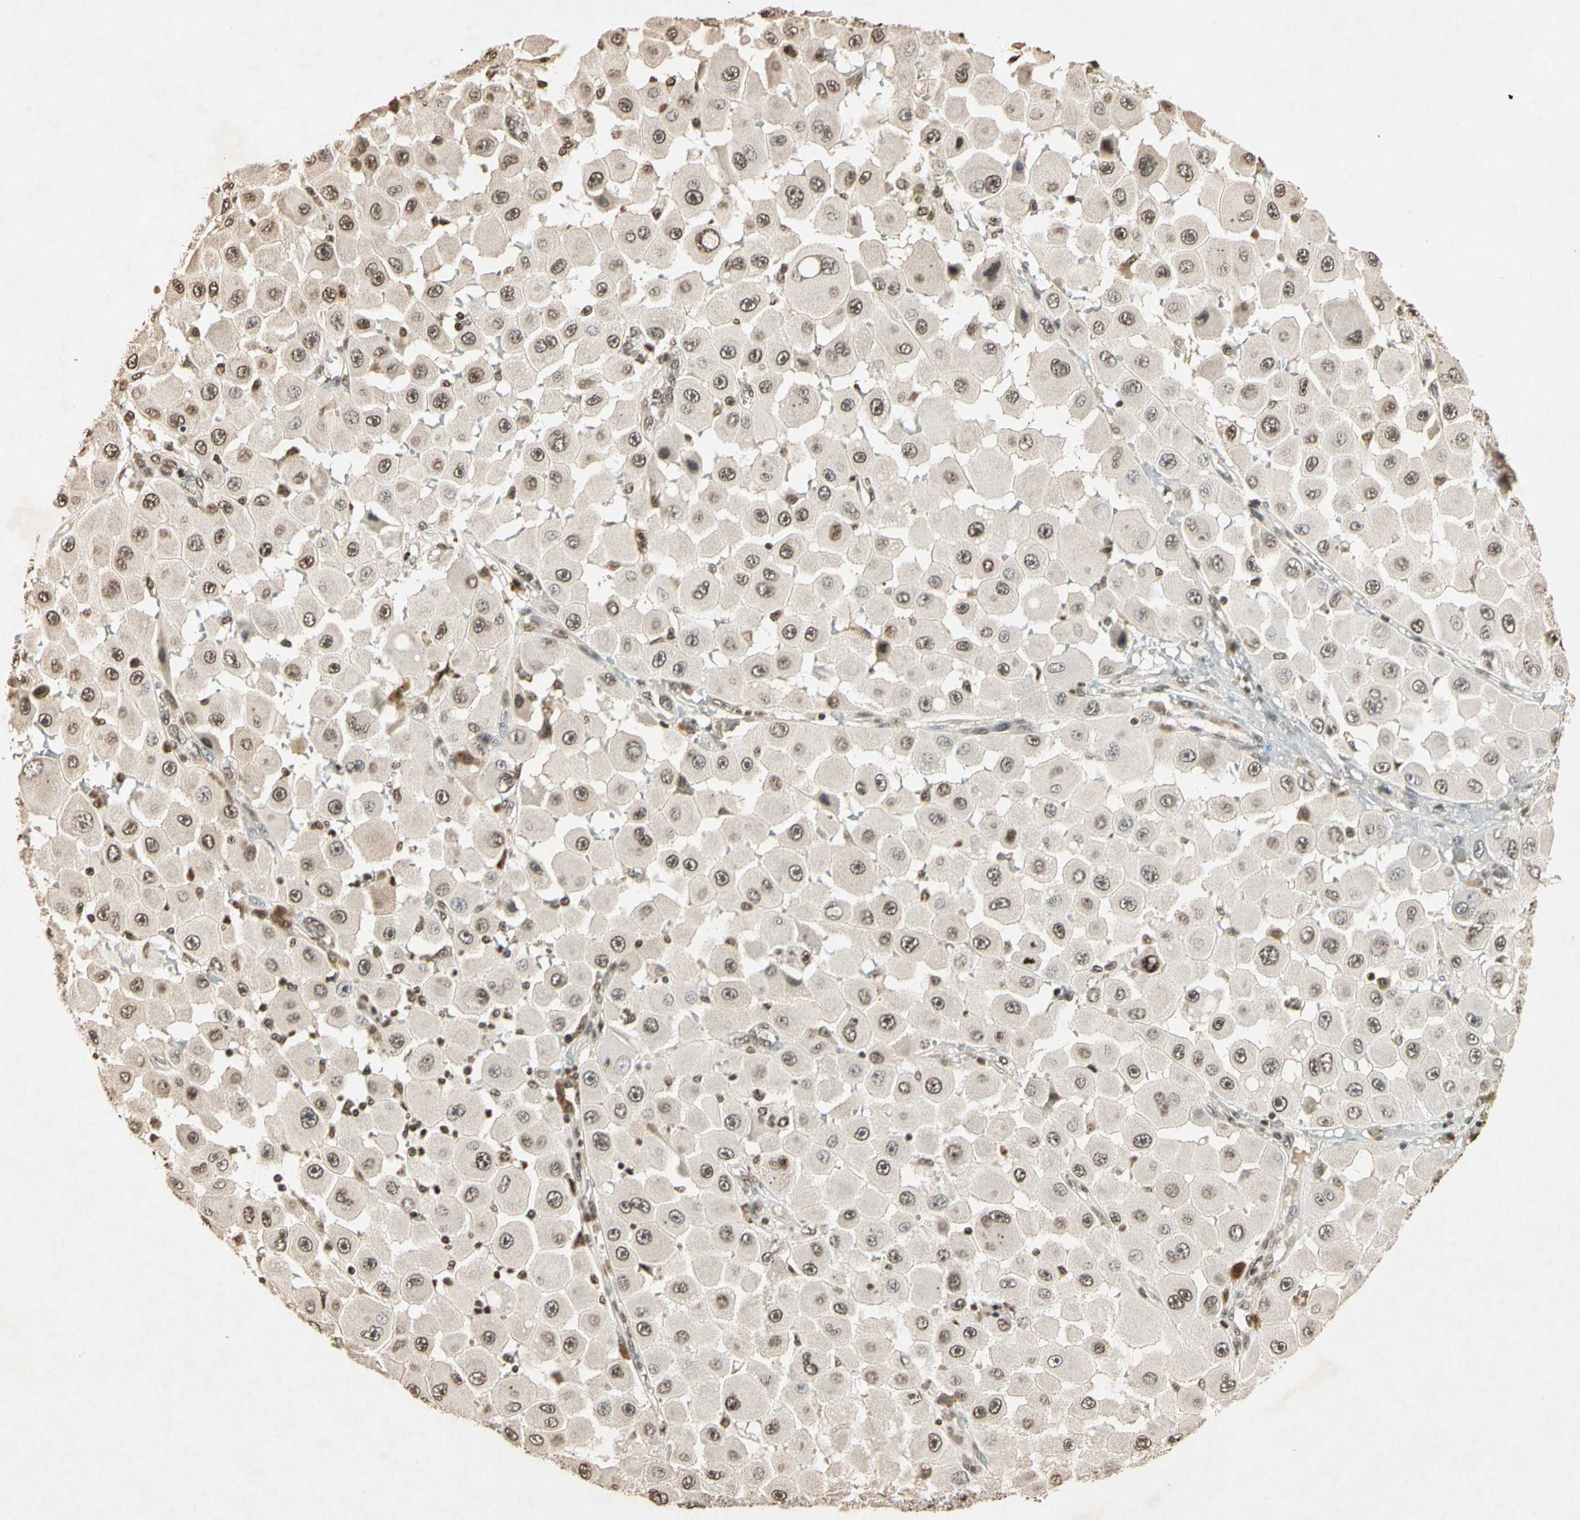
{"staining": {"intensity": "weak", "quantity": ">75%", "location": "cytoplasmic/membranous,nuclear"}, "tissue": "melanoma", "cell_type": "Tumor cells", "image_type": "cancer", "snomed": [{"axis": "morphology", "description": "Malignant melanoma, NOS"}, {"axis": "topography", "description": "Skin"}], "caption": "IHC histopathology image of human malignant melanoma stained for a protein (brown), which demonstrates low levels of weak cytoplasmic/membranous and nuclear expression in approximately >75% of tumor cells.", "gene": "TOP1", "patient": {"sex": "female", "age": 81}}